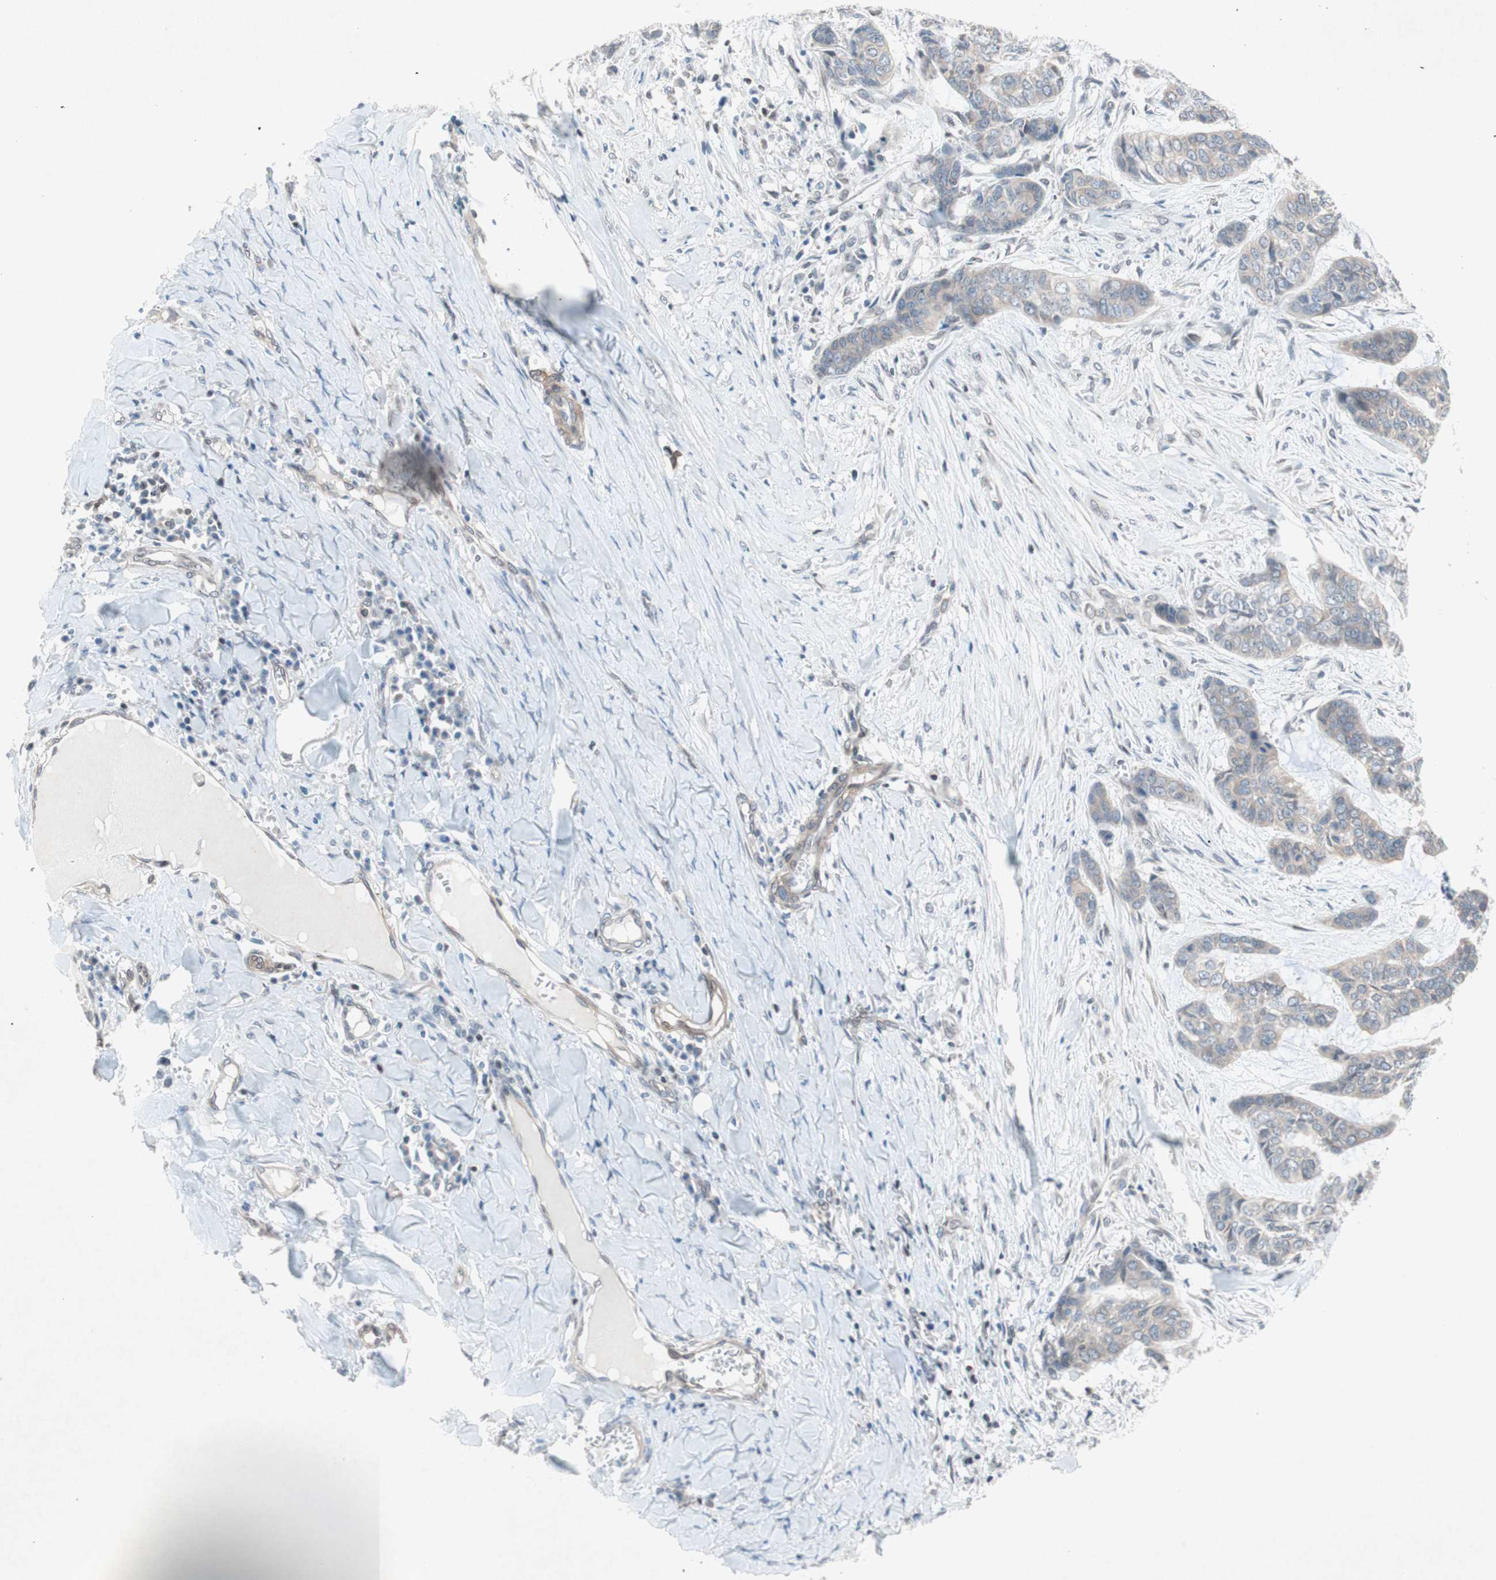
{"staining": {"intensity": "negative", "quantity": "none", "location": "none"}, "tissue": "skin cancer", "cell_type": "Tumor cells", "image_type": "cancer", "snomed": [{"axis": "morphology", "description": "Basal cell carcinoma"}, {"axis": "topography", "description": "Skin"}], "caption": "IHC micrograph of human skin cancer (basal cell carcinoma) stained for a protein (brown), which displays no expression in tumor cells.", "gene": "ARNT2", "patient": {"sex": "female", "age": 64}}